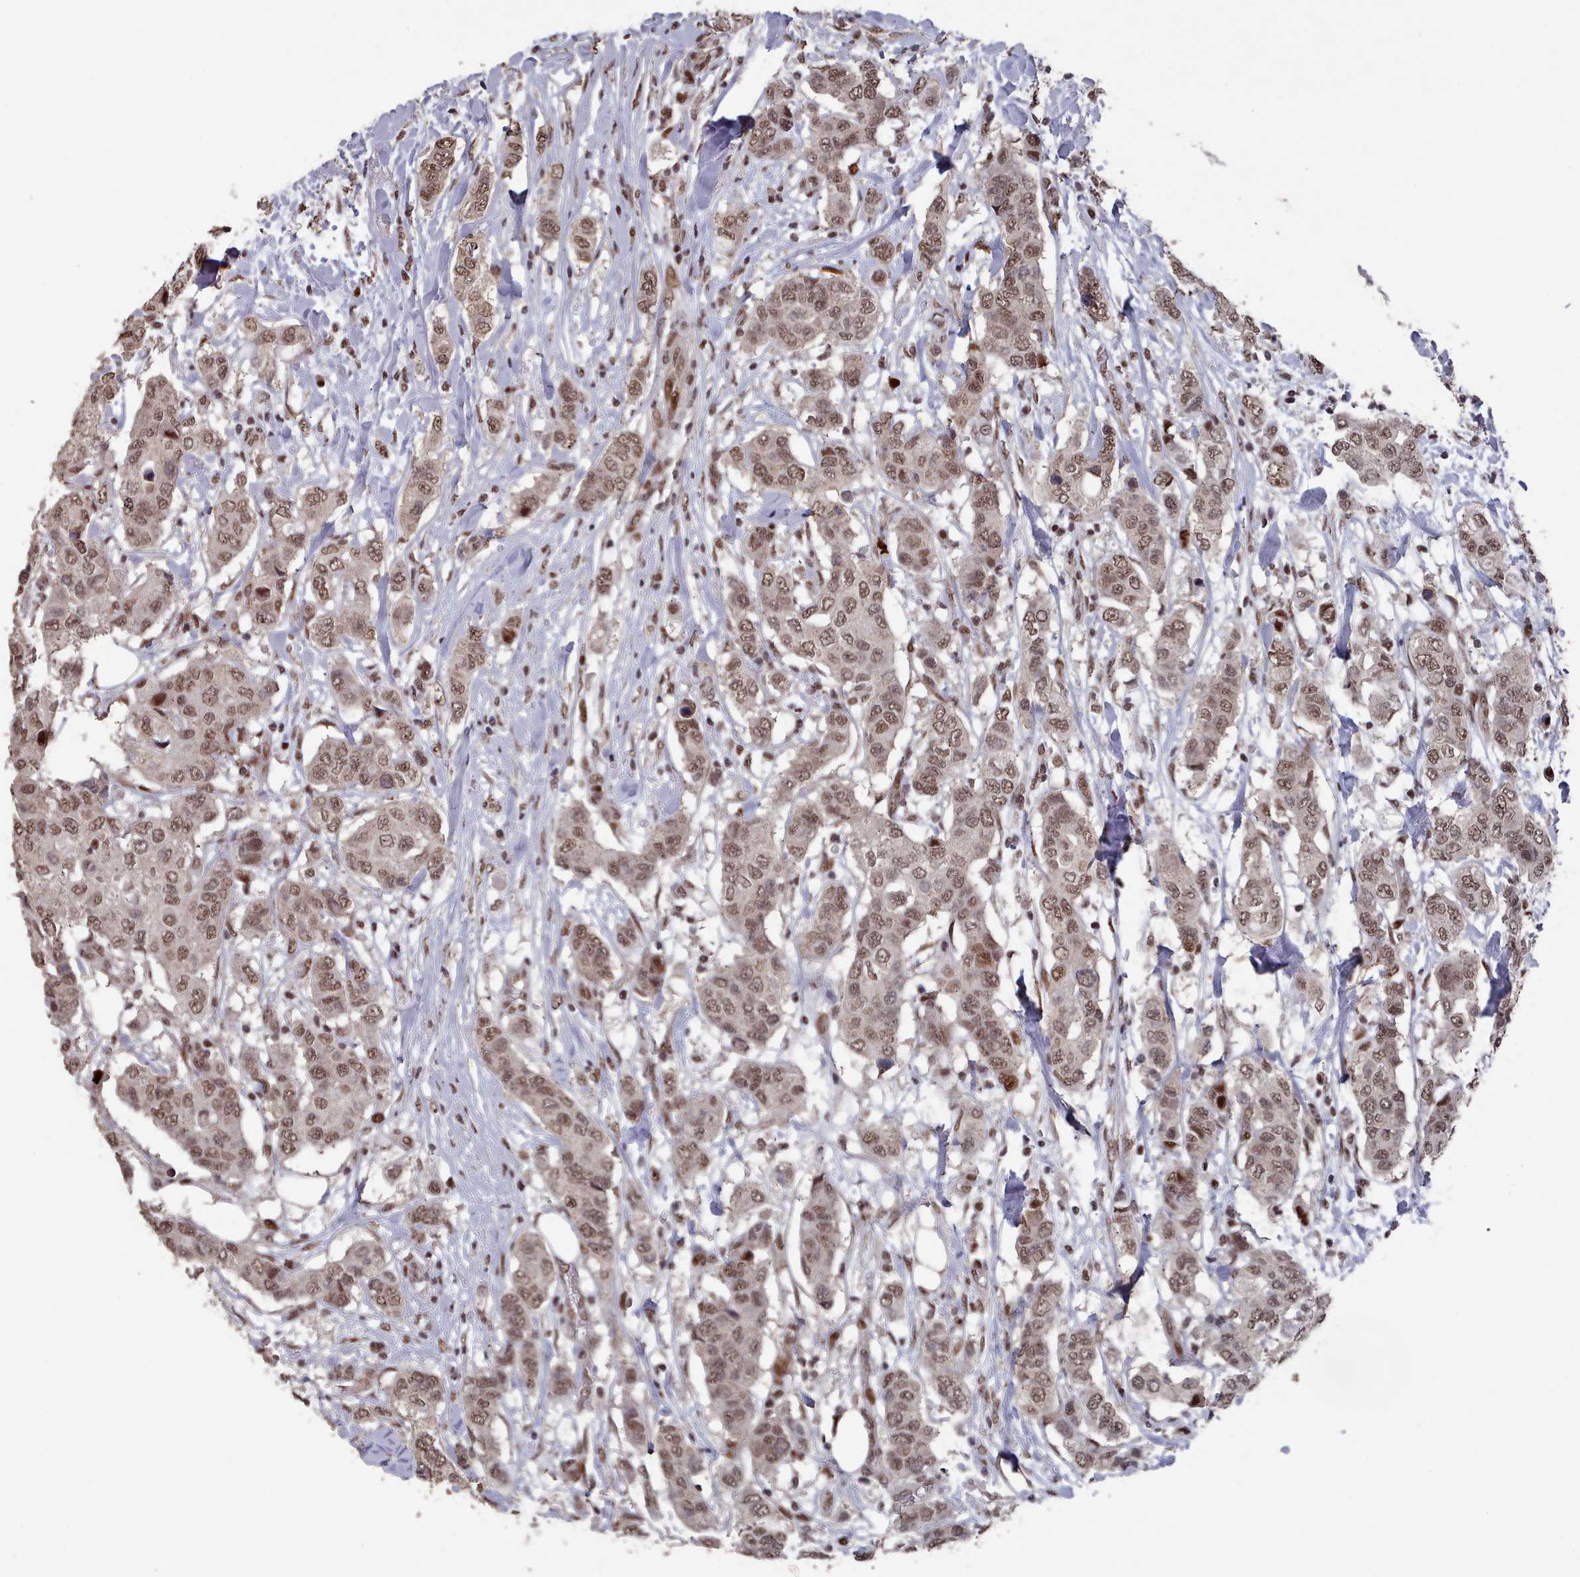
{"staining": {"intensity": "moderate", "quantity": ">75%", "location": "nuclear"}, "tissue": "breast cancer", "cell_type": "Tumor cells", "image_type": "cancer", "snomed": [{"axis": "morphology", "description": "Lobular carcinoma"}, {"axis": "topography", "description": "Breast"}], "caption": "Immunohistochemical staining of breast cancer reveals medium levels of moderate nuclear positivity in about >75% of tumor cells.", "gene": "PNRC2", "patient": {"sex": "female", "age": 51}}